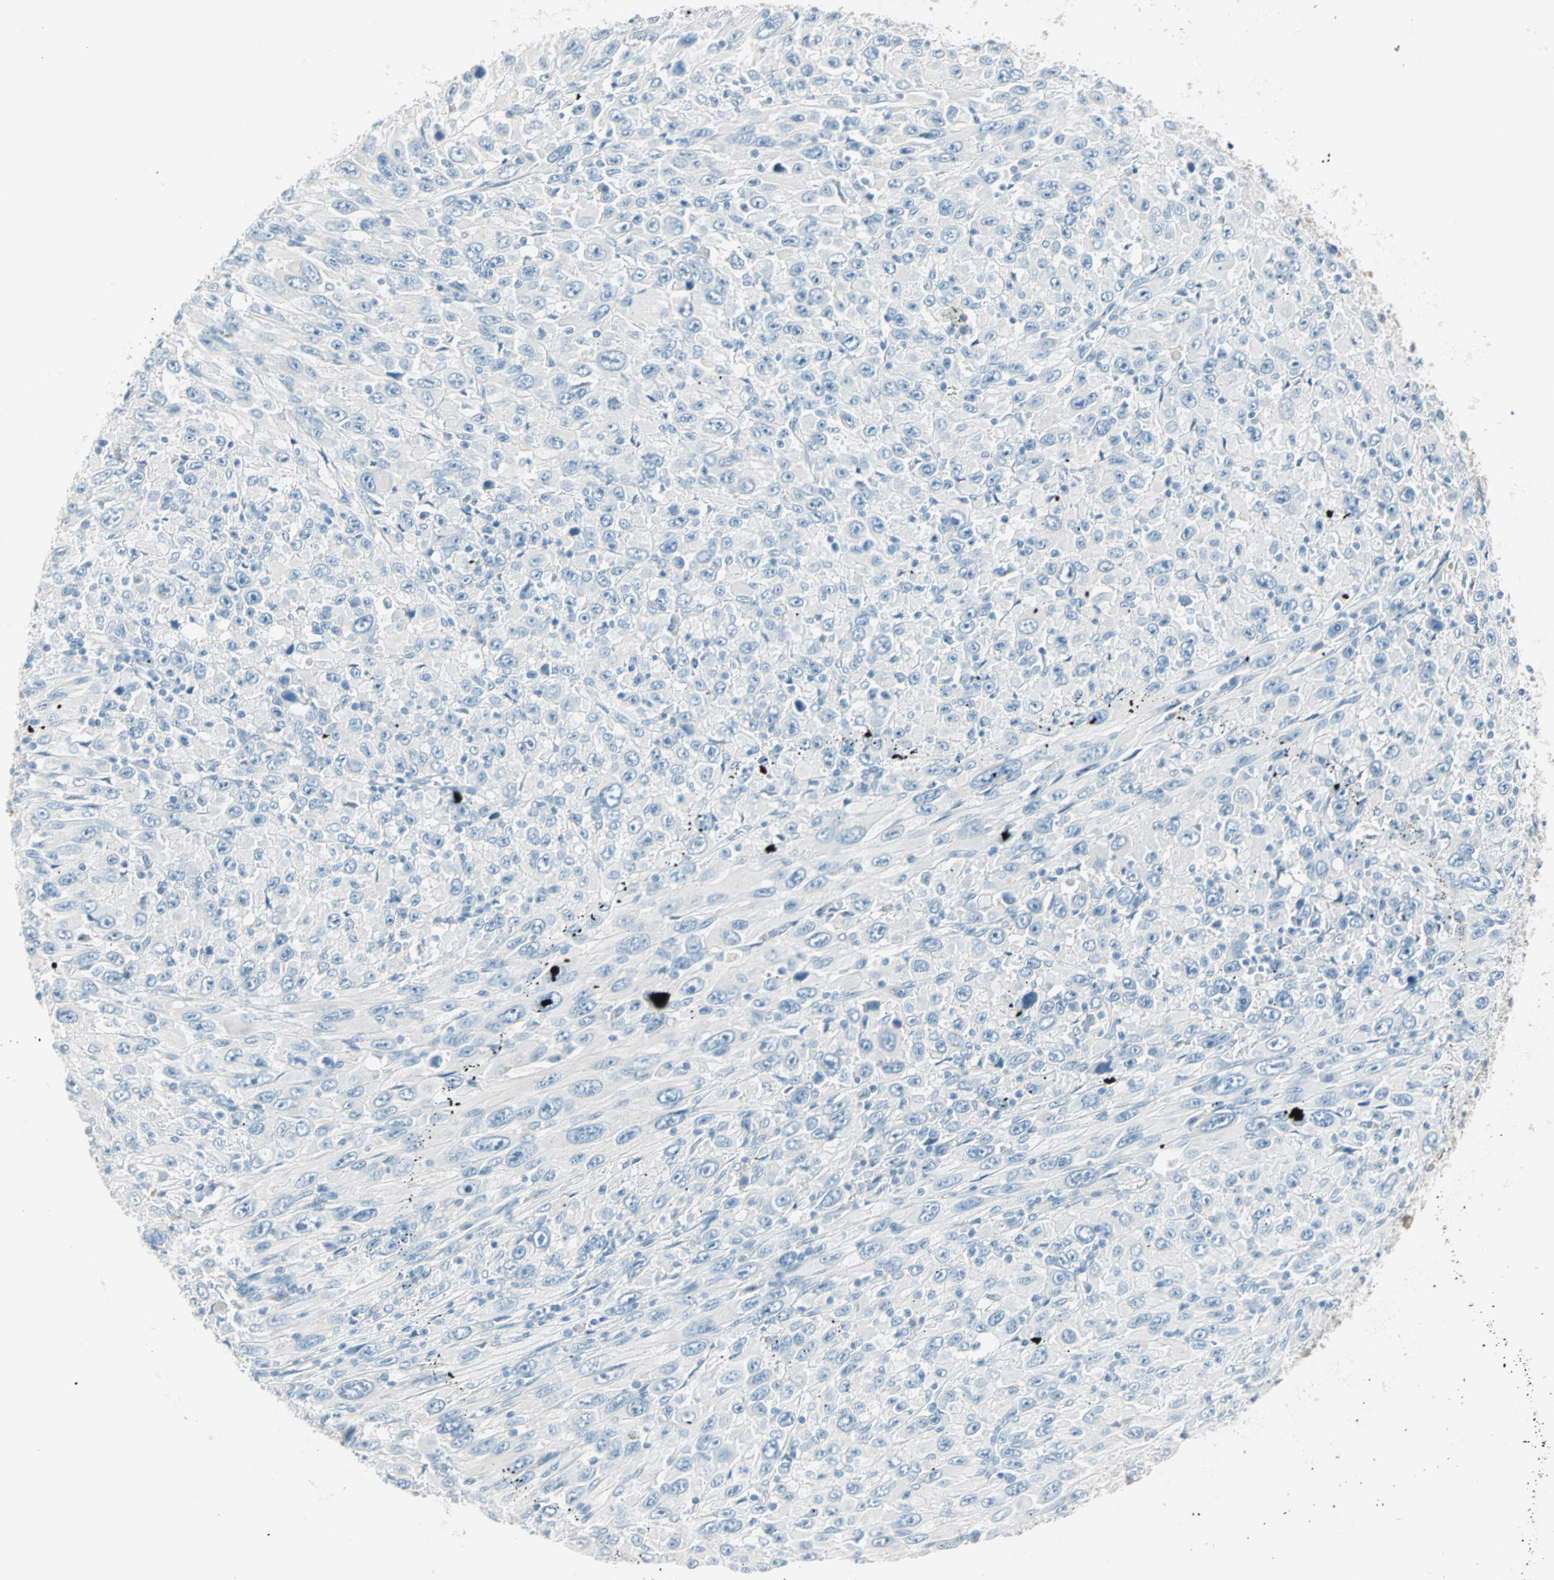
{"staining": {"intensity": "negative", "quantity": "none", "location": "none"}, "tissue": "melanoma", "cell_type": "Tumor cells", "image_type": "cancer", "snomed": [{"axis": "morphology", "description": "Malignant melanoma, Metastatic site"}, {"axis": "topography", "description": "Skin"}], "caption": "Micrograph shows no protein expression in tumor cells of melanoma tissue. (DAB immunohistochemistry with hematoxylin counter stain).", "gene": "SULT1C2", "patient": {"sex": "female", "age": 56}}